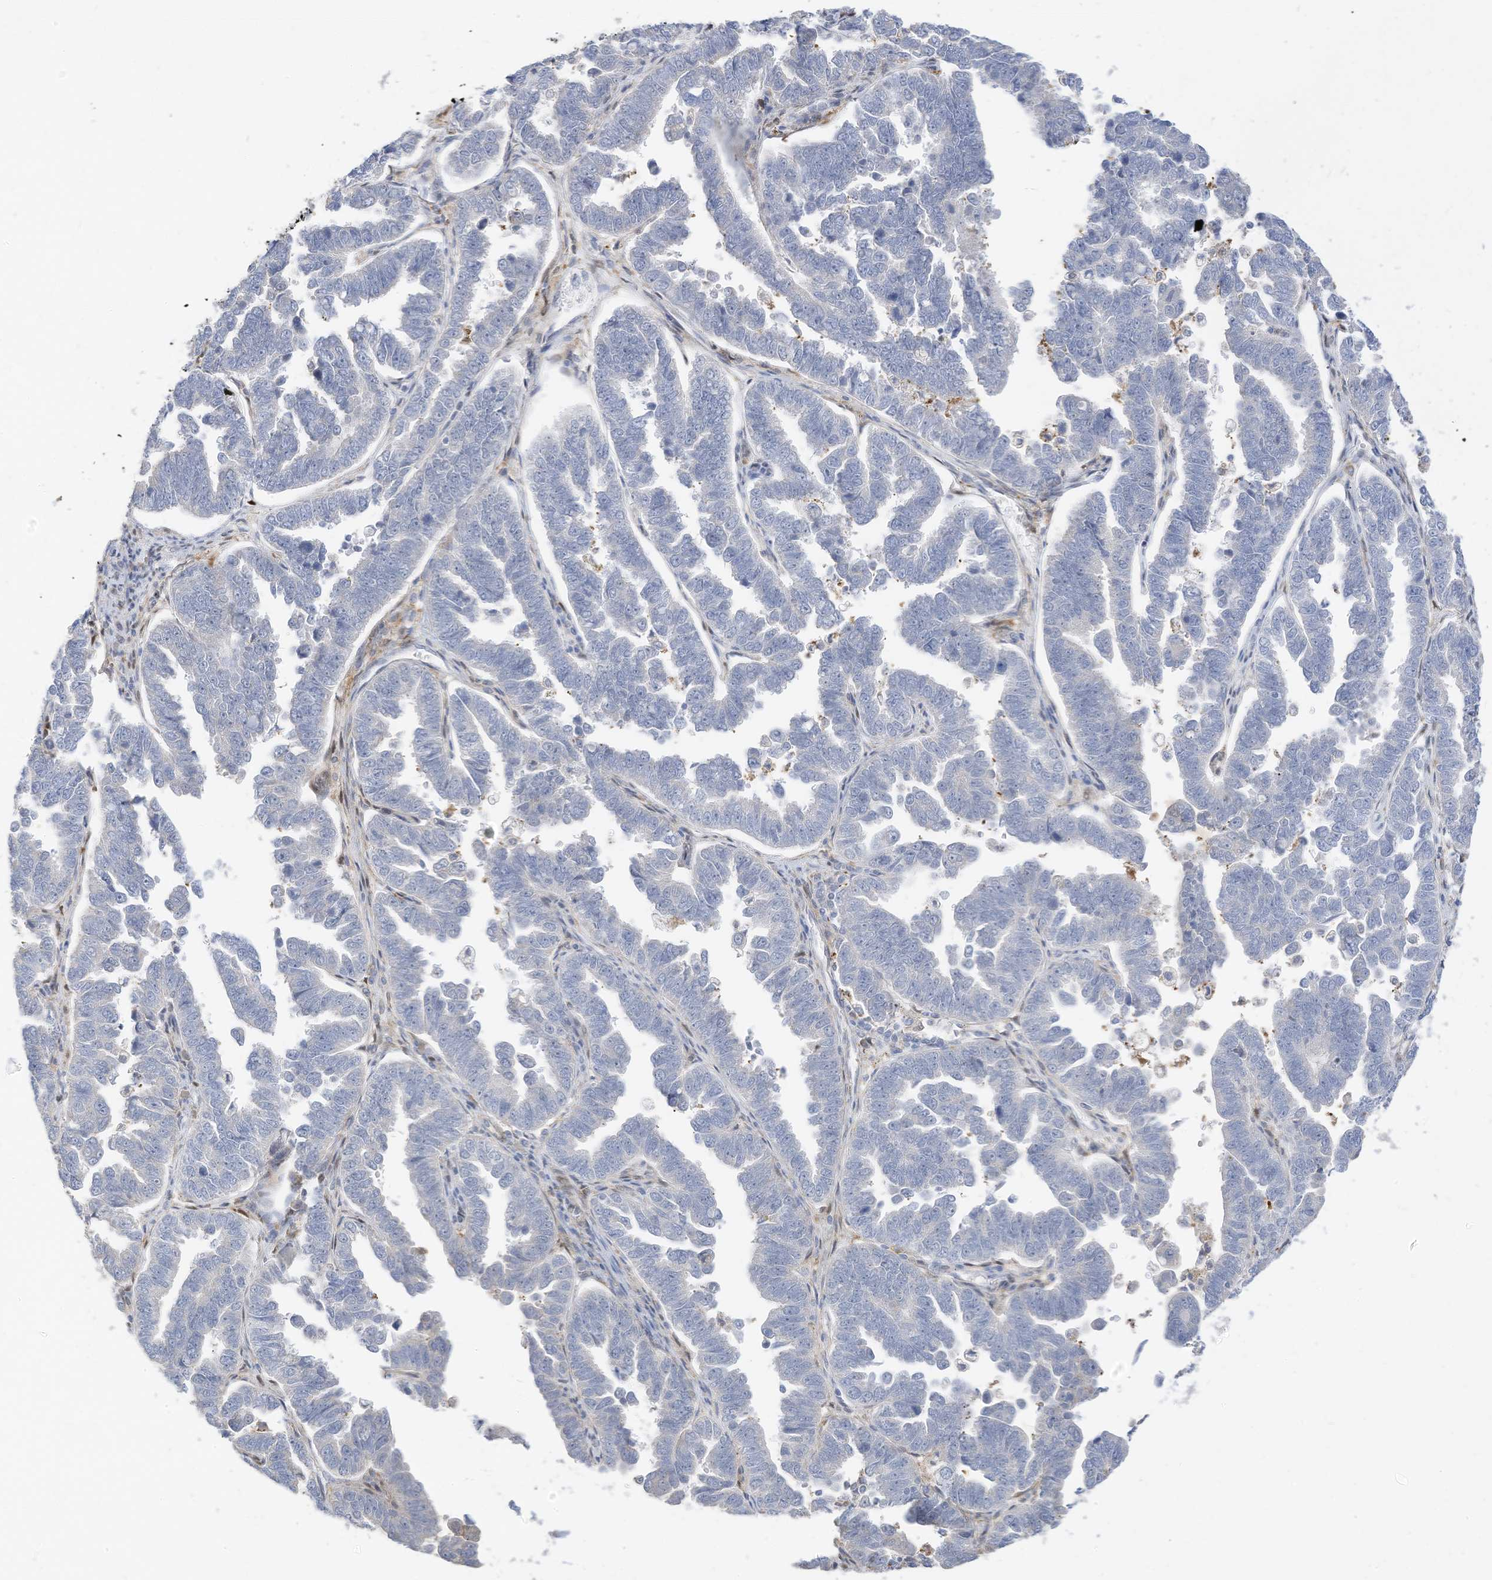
{"staining": {"intensity": "negative", "quantity": "none", "location": "none"}, "tissue": "endometrial cancer", "cell_type": "Tumor cells", "image_type": "cancer", "snomed": [{"axis": "morphology", "description": "Adenocarcinoma, NOS"}, {"axis": "topography", "description": "Endometrium"}], "caption": "Immunohistochemistry micrograph of neoplastic tissue: endometrial cancer (adenocarcinoma) stained with DAB (3,3'-diaminobenzidine) shows no significant protein expression in tumor cells. (Brightfield microscopy of DAB IHC at high magnification).", "gene": "ATP13A1", "patient": {"sex": "female", "age": 75}}